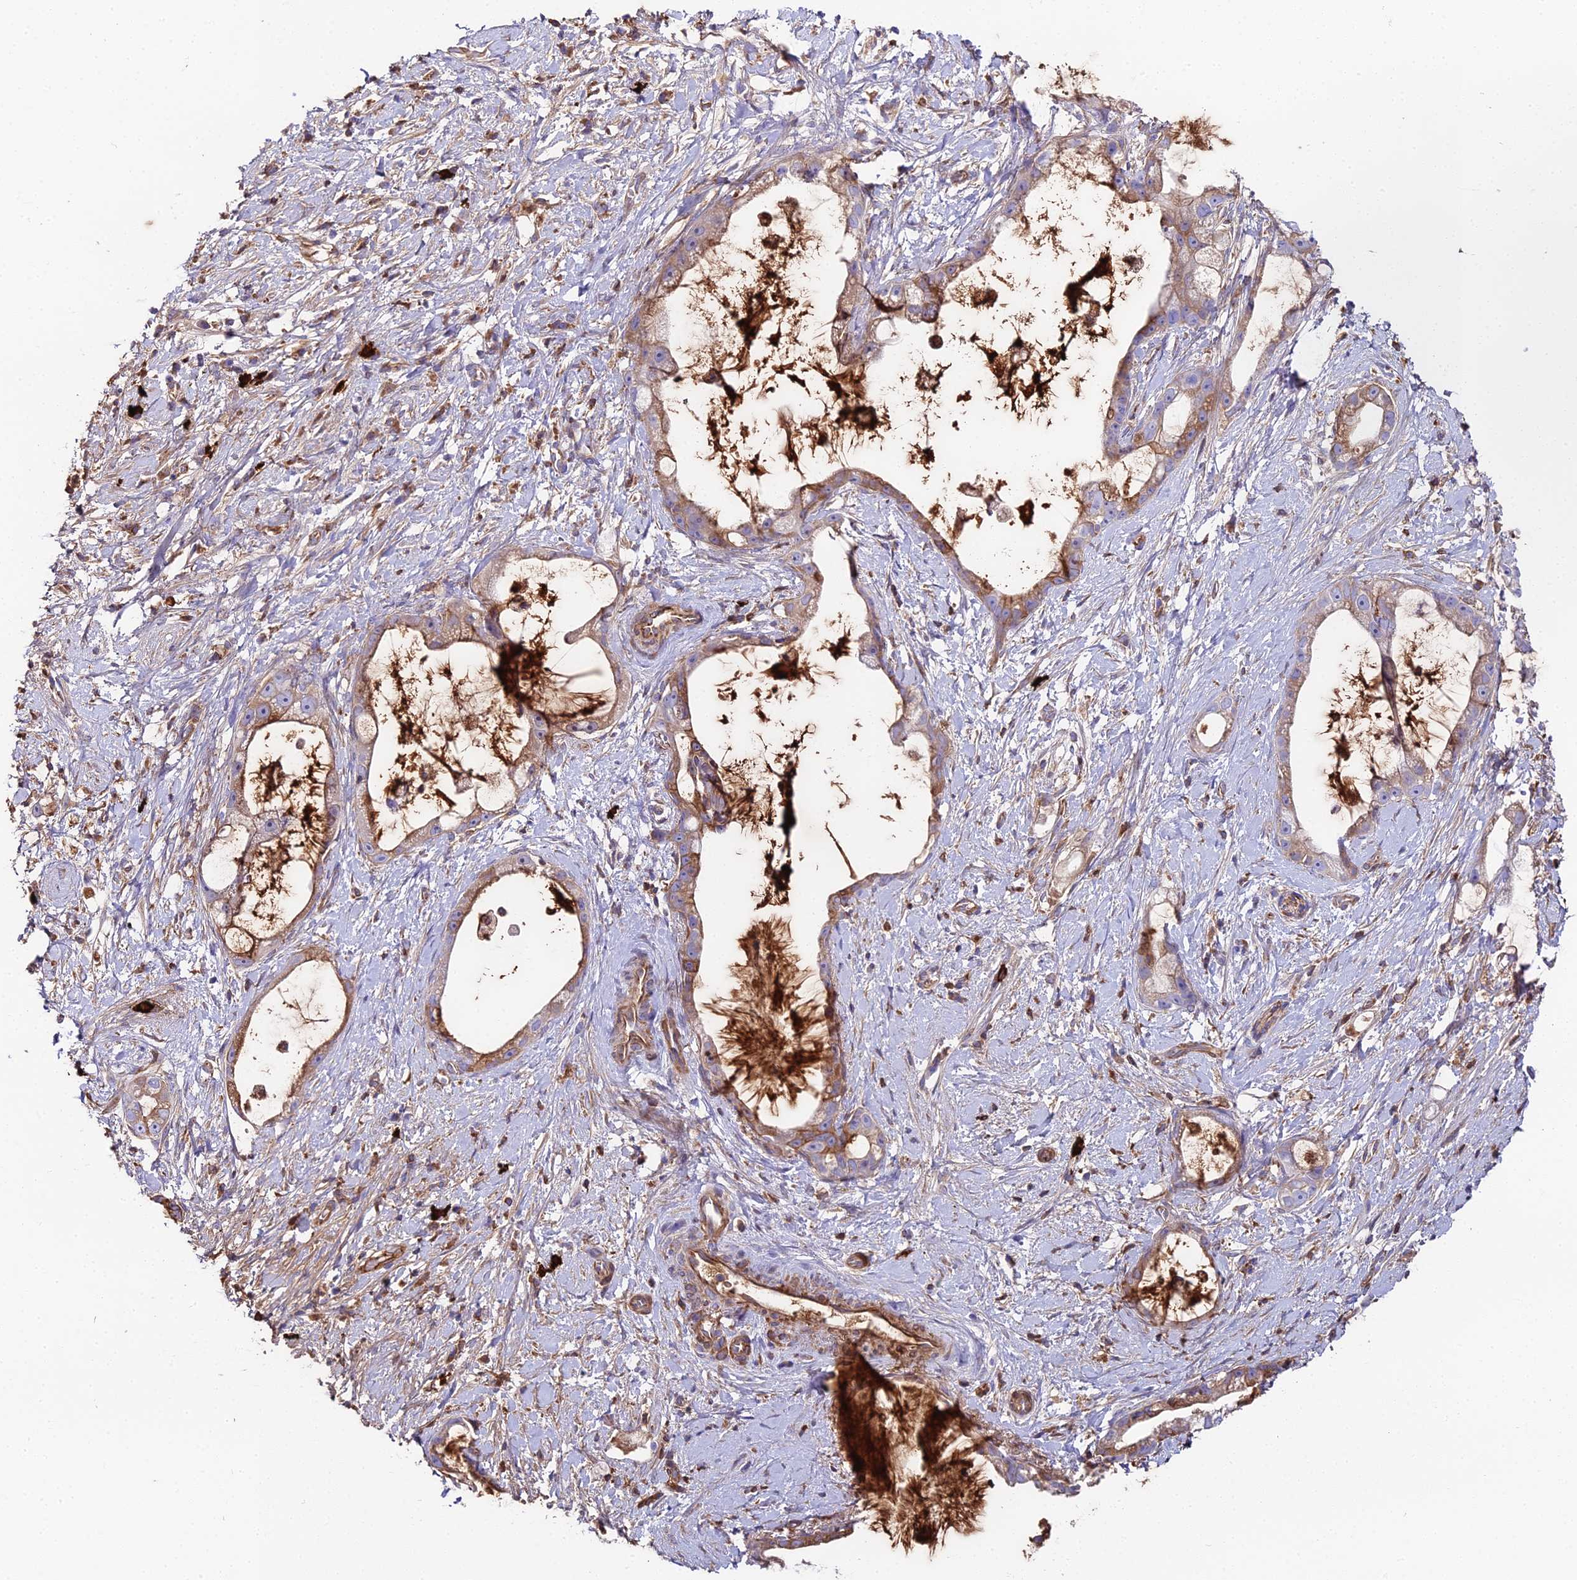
{"staining": {"intensity": "moderate", "quantity": "25%-75%", "location": "cytoplasmic/membranous"}, "tissue": "stomach cancer", "cell_type": "Tumor cells", "image_type": "cancer", "snomed": [{"axis": "morphology", "description": "Adenocarcinoma, NOS"}, {"axis": "topography", "description": "Stomach"}], "caption": "The image displays staining of stomach adenocarcinoma, revealing moderate cytoplasmic/membranous protein staining (brown color) within tumor cells. The protein of interest is shown in brown color, while the nuclei are stained blue.", "gene": "BEX4", "patient": {"sex": "male", "age": 55}}